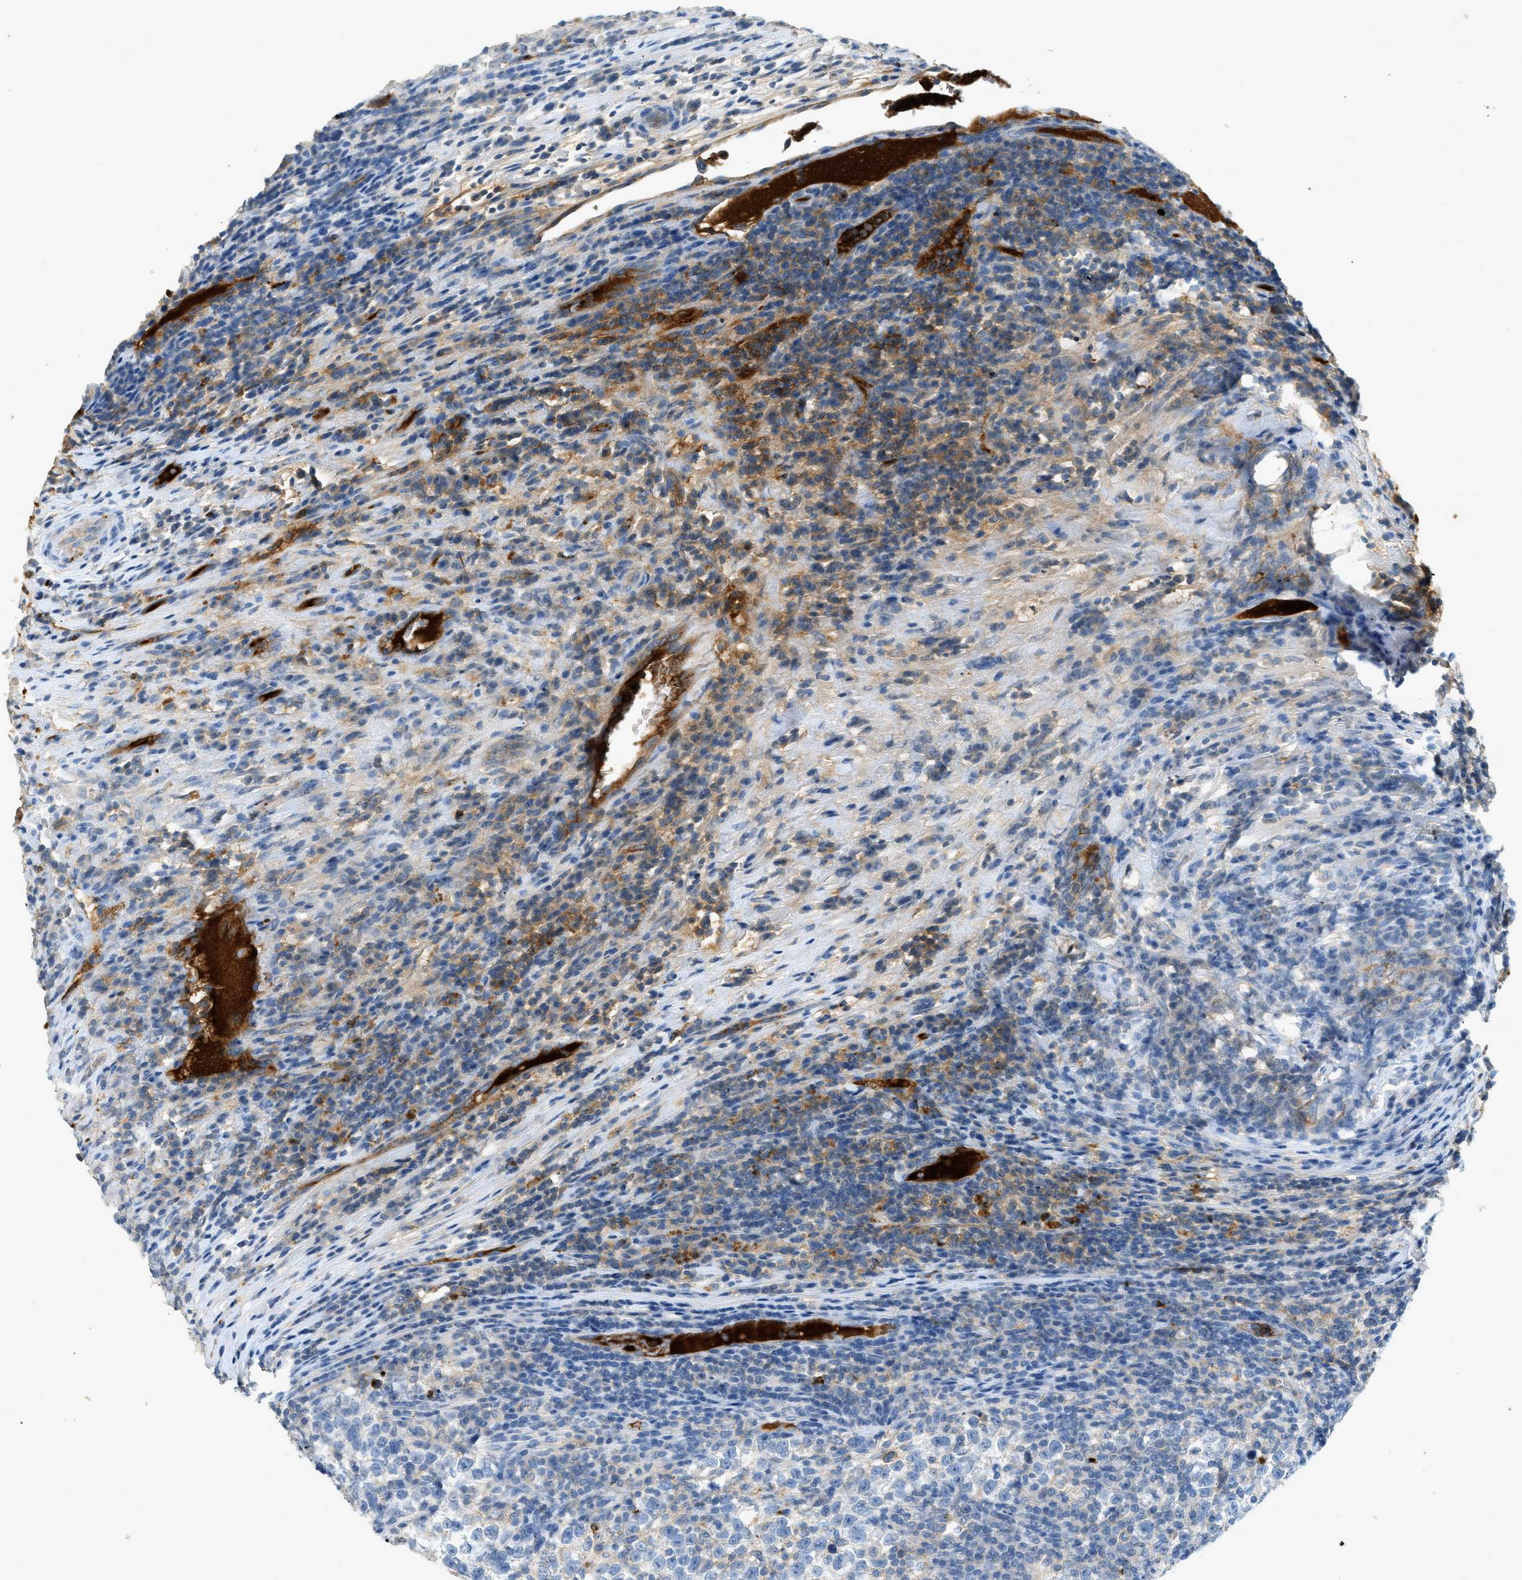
{"staining": {"intensity": "negative", "quantity": "none", "location": "none"}, "tissue": "testis cancer", "cell_type": "Tumor cells", "image_type": "cancer", "snomed": [{"axis": "morphology", "description": "Normal tissue, NOS"}, {"axis": "morphology", "description": "Seminoma, NOS"}, {"axis": "topography", "description": "Testis"}], "caption": "High magnification brightfield microscopy of testis seminoma stained with DAB (3,3'-diaminobenzidine) (brown) and counterstained with hematoxylin (blue): tumor cells show no significant expression. Brightfield microscopy of IHC stained with DAB (3,3'-diaminobenzidine) (brown) and hematoxylin (blue), captured at high magnification.", "gene": "F2", "patient": {"sex": "male", "age": 43}}